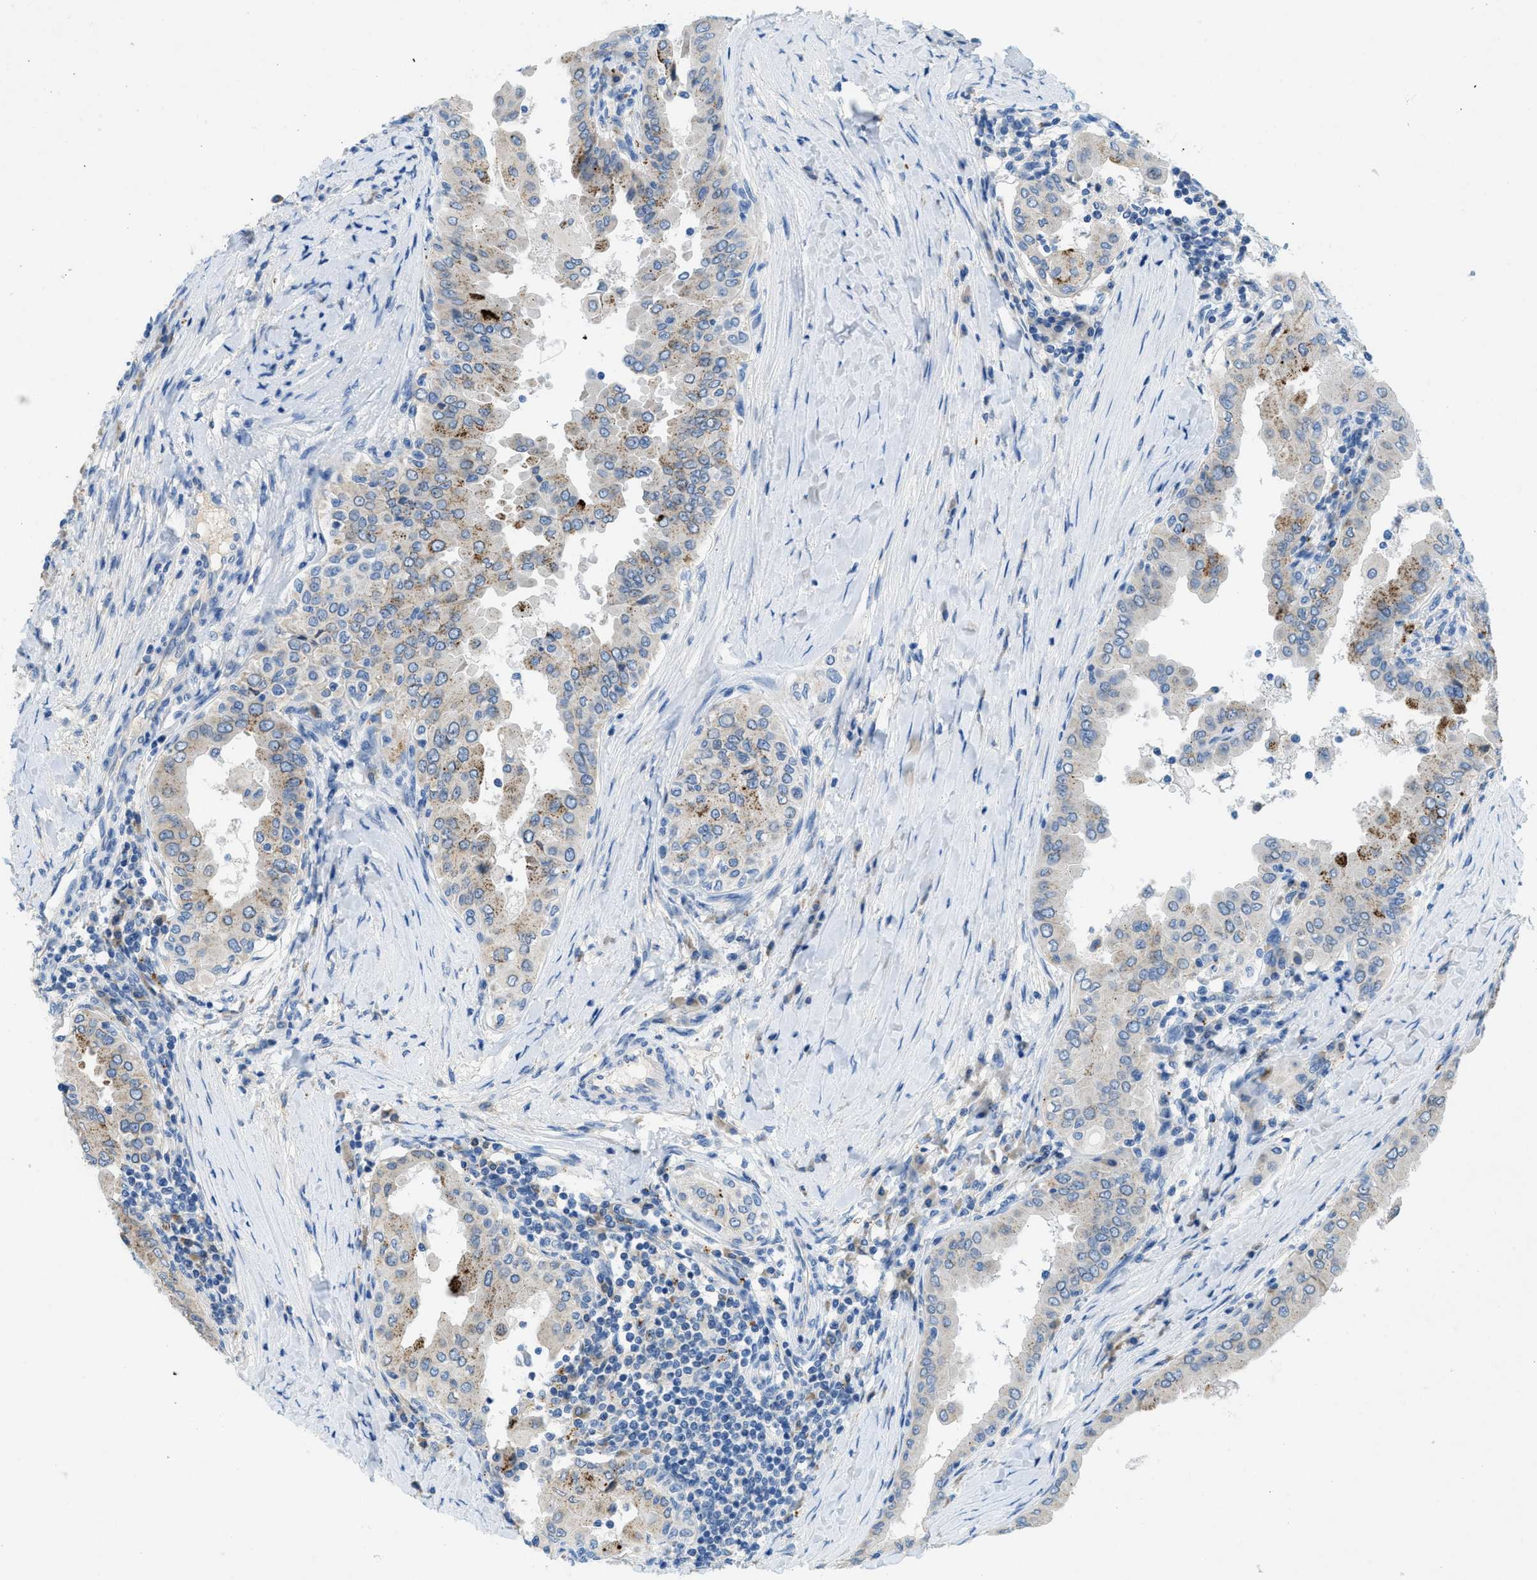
{"staining": {"intensity": "weak", "quantity": "<25%", "location": "cytoplasmic/membranous"}, "tissue": "thyroid cancer", "cell_type": "Tumor cells", "image_type": "cancer", "snomed": [{"axis": "morphology", "description": "Papillary adenocarcinoma, NOS"}, {"axis": "topography", "description": "Thyroid gland"}], "caption": "The micrograph demonstrates no staining of tumor cells in thyroid cancer.", "gene": "TMEM248", "patient": {"sex": "male", "age": 33}}